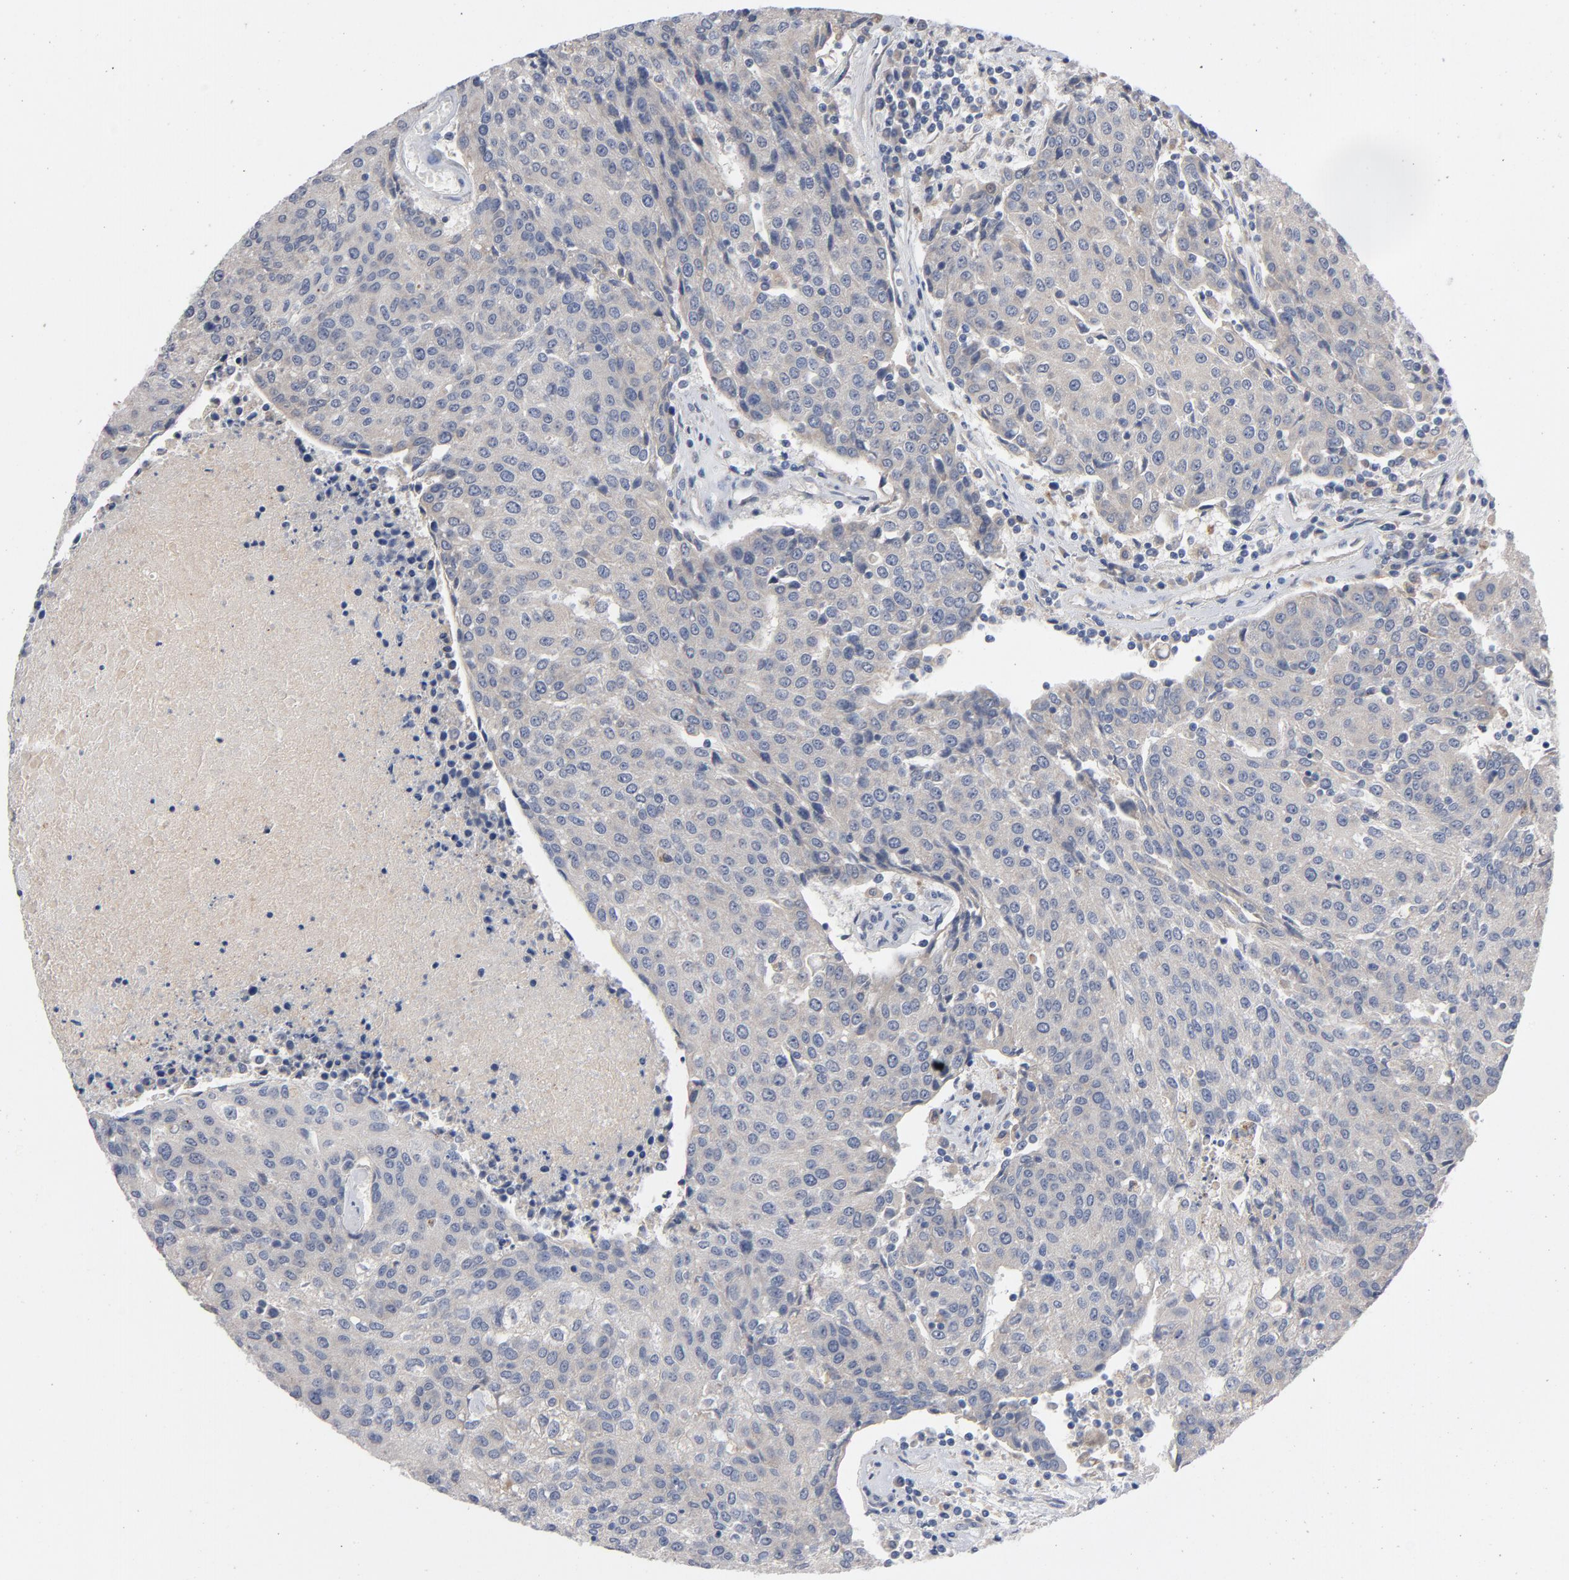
{"staining": {"intensity": "weak", "quantity": "25%-75%", "location": "cytoplasmic/membranous"}, "tissue": "urothelial cancer", "cell_type": "Tumor cells", "image_type": "cancer", "snomed": [{"axis": "morphology", "description": "Urothelial carcinoma, High grade"}, {"axis": "topography", "description": "Urinary bladder"}], "caption": "Urothelial cancer stained with a brown dye demonstrates weak cytoplasmic/membranous positive expression in about 25%-75% of tumor cells.", "gene": "CCDC134", "patient": {"sex": "female", "age": 85}}